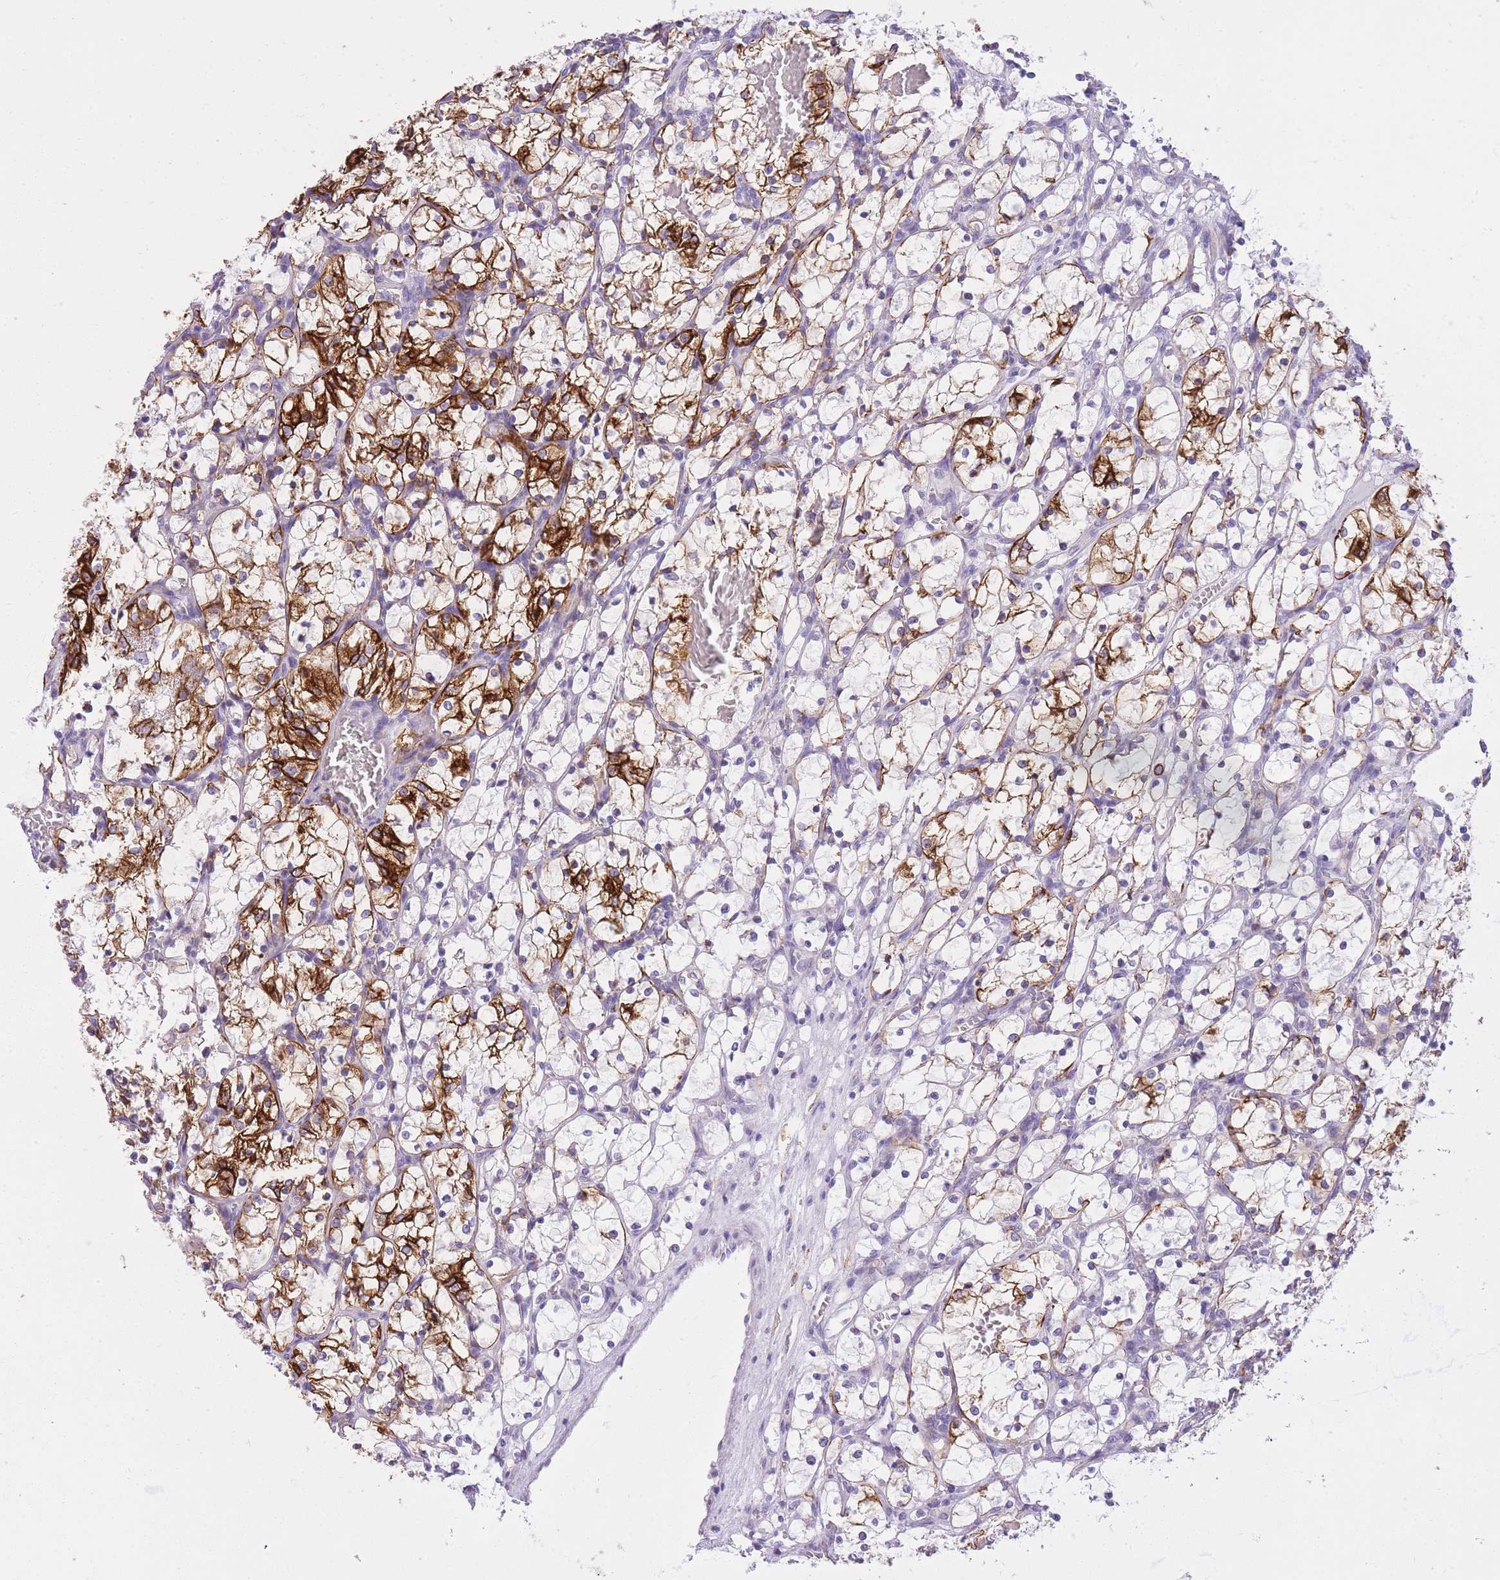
{"staining": {"intensity": "strong", "quantity": "25%-75%", "location": "cytoplasmic/membranous"}, "tissue": "renal cancer", "cell_type": "Tumor cells", "image_type": "cancer", "snomed": [{"axis": "morphology", "description": "Adenocarcinoma, NOS"}, {"axis": "topography", "description": "Kidney"}], "caption": "A high-resolution photomicrograph shows immunohistochemistry staining of adenocarcinoma (renal), which shows strong cytoplasmic/membranous positivity in about 25%-75% of tumor cells. (DAB (3,3'-diaminobenzidine) IHC, brown staining for protein, blue staining for nuclei).", "gene": "RADX", "patient": {"sex": "female", "age": 69}}